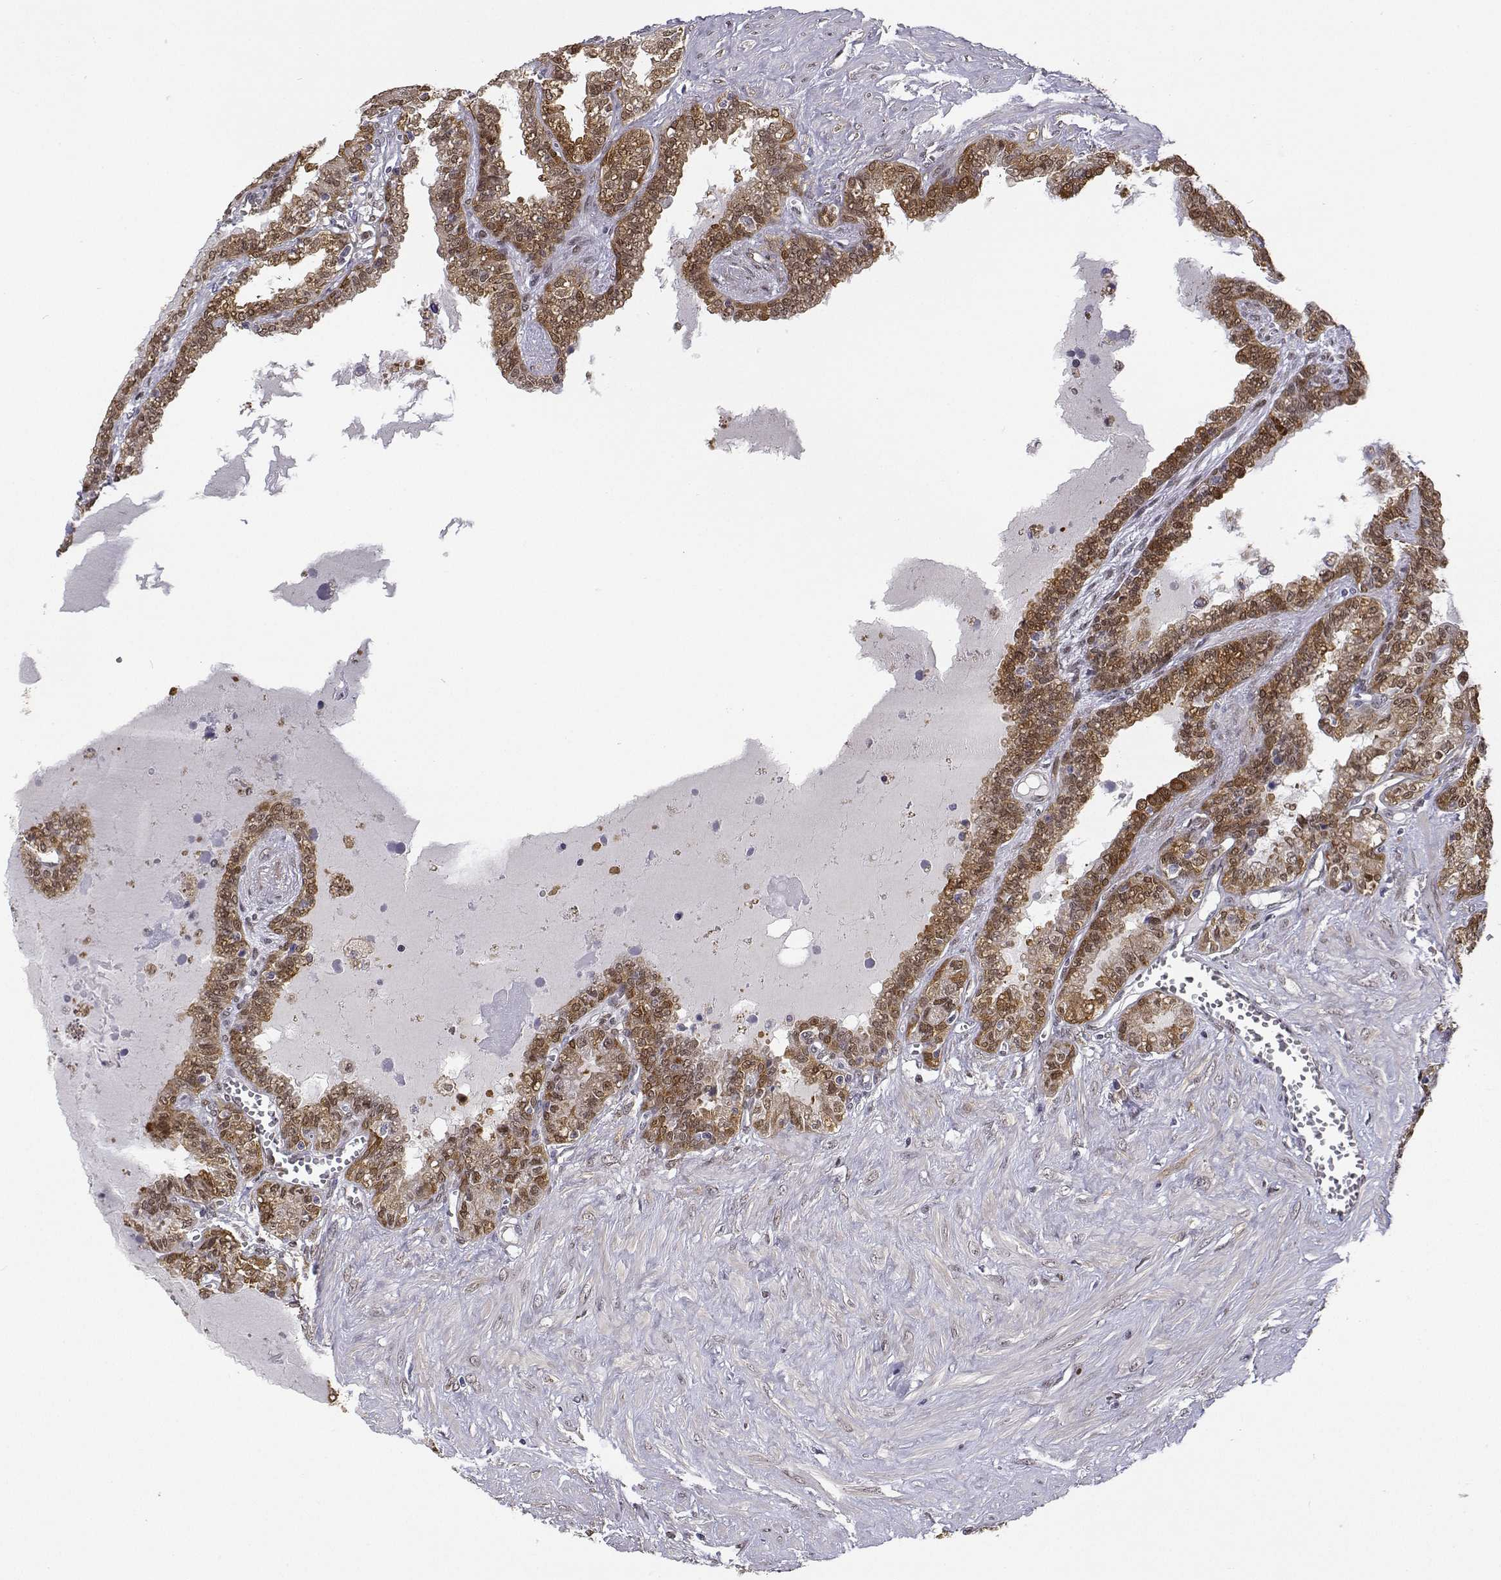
{"staining": {"intensity": "moderate", "quantity": ">75%", "location": "cytoplasmic/membranous,nuclear"}, "tissue": "seminal vesicle", "cell_type": "Glandular cells", "image_type": "normal", "snomed": [{"axis": "morphology", "description": "Normal tissue, NOS"}, {"axis": "morphology", "description": "Urothelial carcinoma, NOS"}, {"axis": "topography", "description": "Urinary bladder"}, {"axis": "topography", "description": "Seminal veicle"}], "caption": "Immunohistochemistry (IHC) of unremarkable human seminal vesicle exhibits medium levels of moderate cytoplasmic/membranous,nuclear positivity in approximately >75% of glandular cells.", "gene": "PHGDH", "patient": {"sex": "male", "age": 76}}